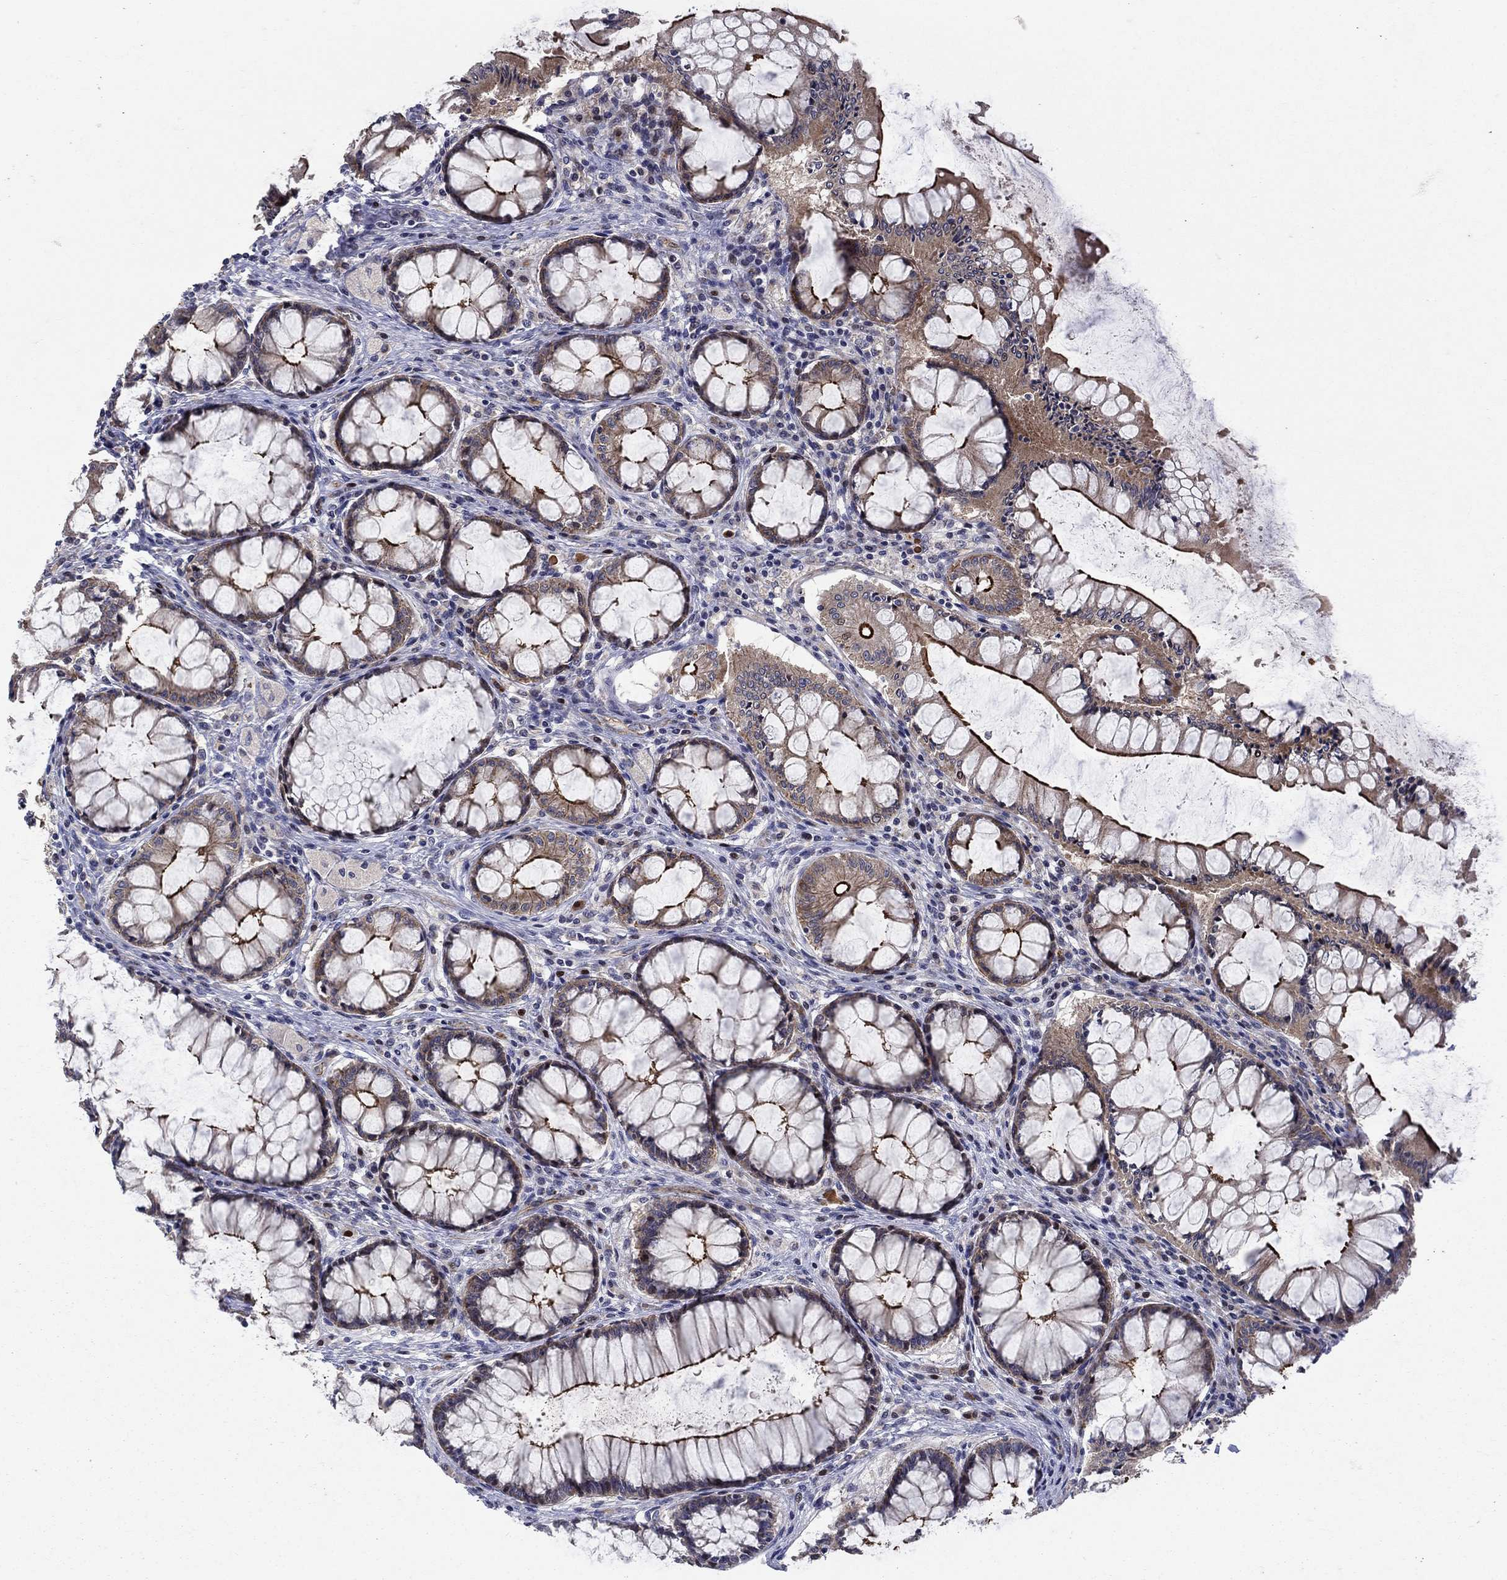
{"staining": {"intensity": "strong", "quantity": ">75%", "location": "cytoplasmic/membranous"}, "tissue": "colon", "cell_type": "Endothelial cells", "image_type": "normal", "snomed": [{"axis": "morphology", "description": "Normal tissue, NOS"}, {"axis": "topography", "description": "Colon"}], "caption": "This is an image of IHC staining of unremarkable colon, which shows strong expression in the cytoplasmic/membranous of endothelial cells.", "gene": "SLC7A1", "patient": {"sex": "female", "age": 65}}